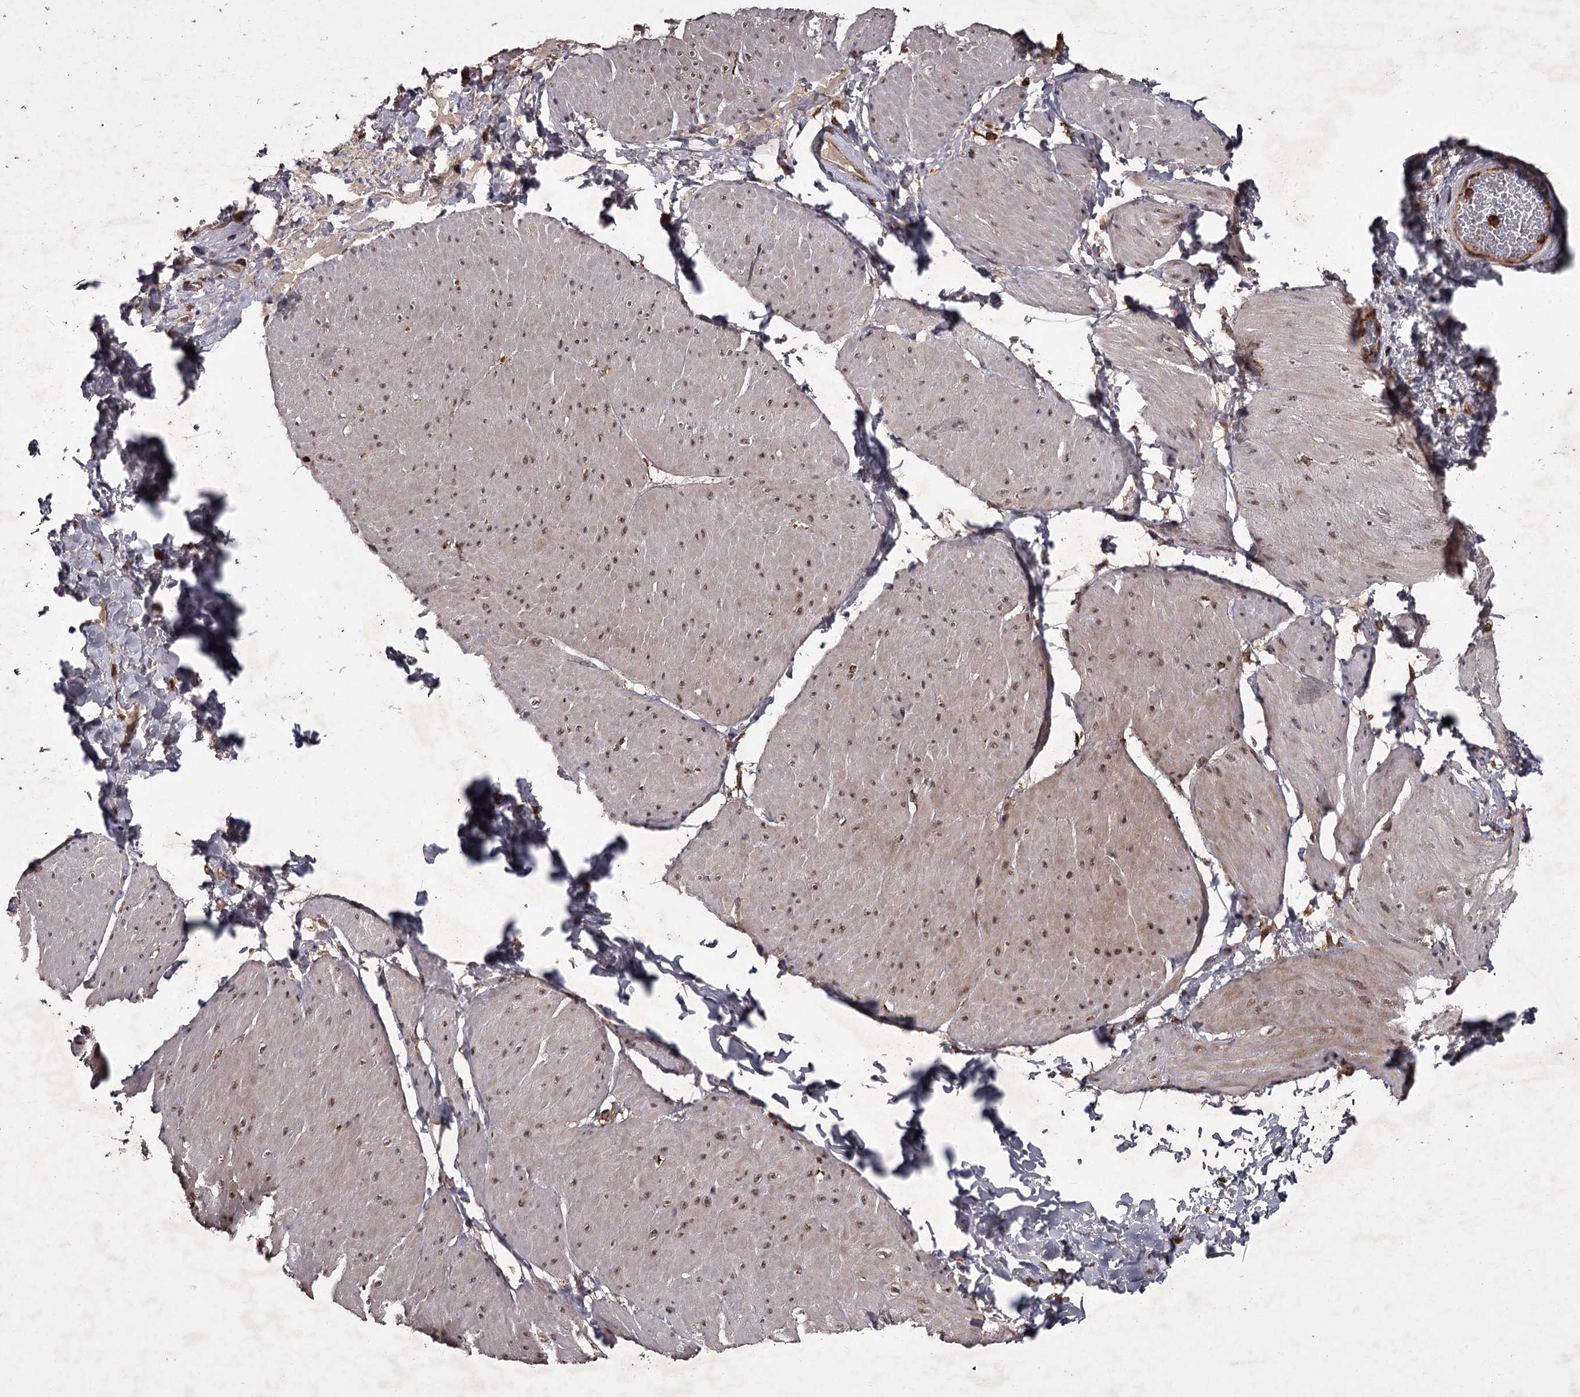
{"staining": {"intensity": "weak", "quantity": "25%-75%", "location": "cytoplasmic/membranous,nuclear"}, "tissue": "smooth muscle", "cell_type": "Smooth muscle cells", "image_type": "normal", "snomed": [{"axis": "morphology", "description": "Urothelial carcinoma, High grade"}, {"axis": "topography", "description": "Urinary bladder"}], "caption": "Weak cytoplasmic/membranous,nuclear staining is identified in approximately 25%-75% of smooth muscle cells in benign smooth muscle.", "gene": "TBC1D23", "patient": {"sex": "male", "age": 46}}